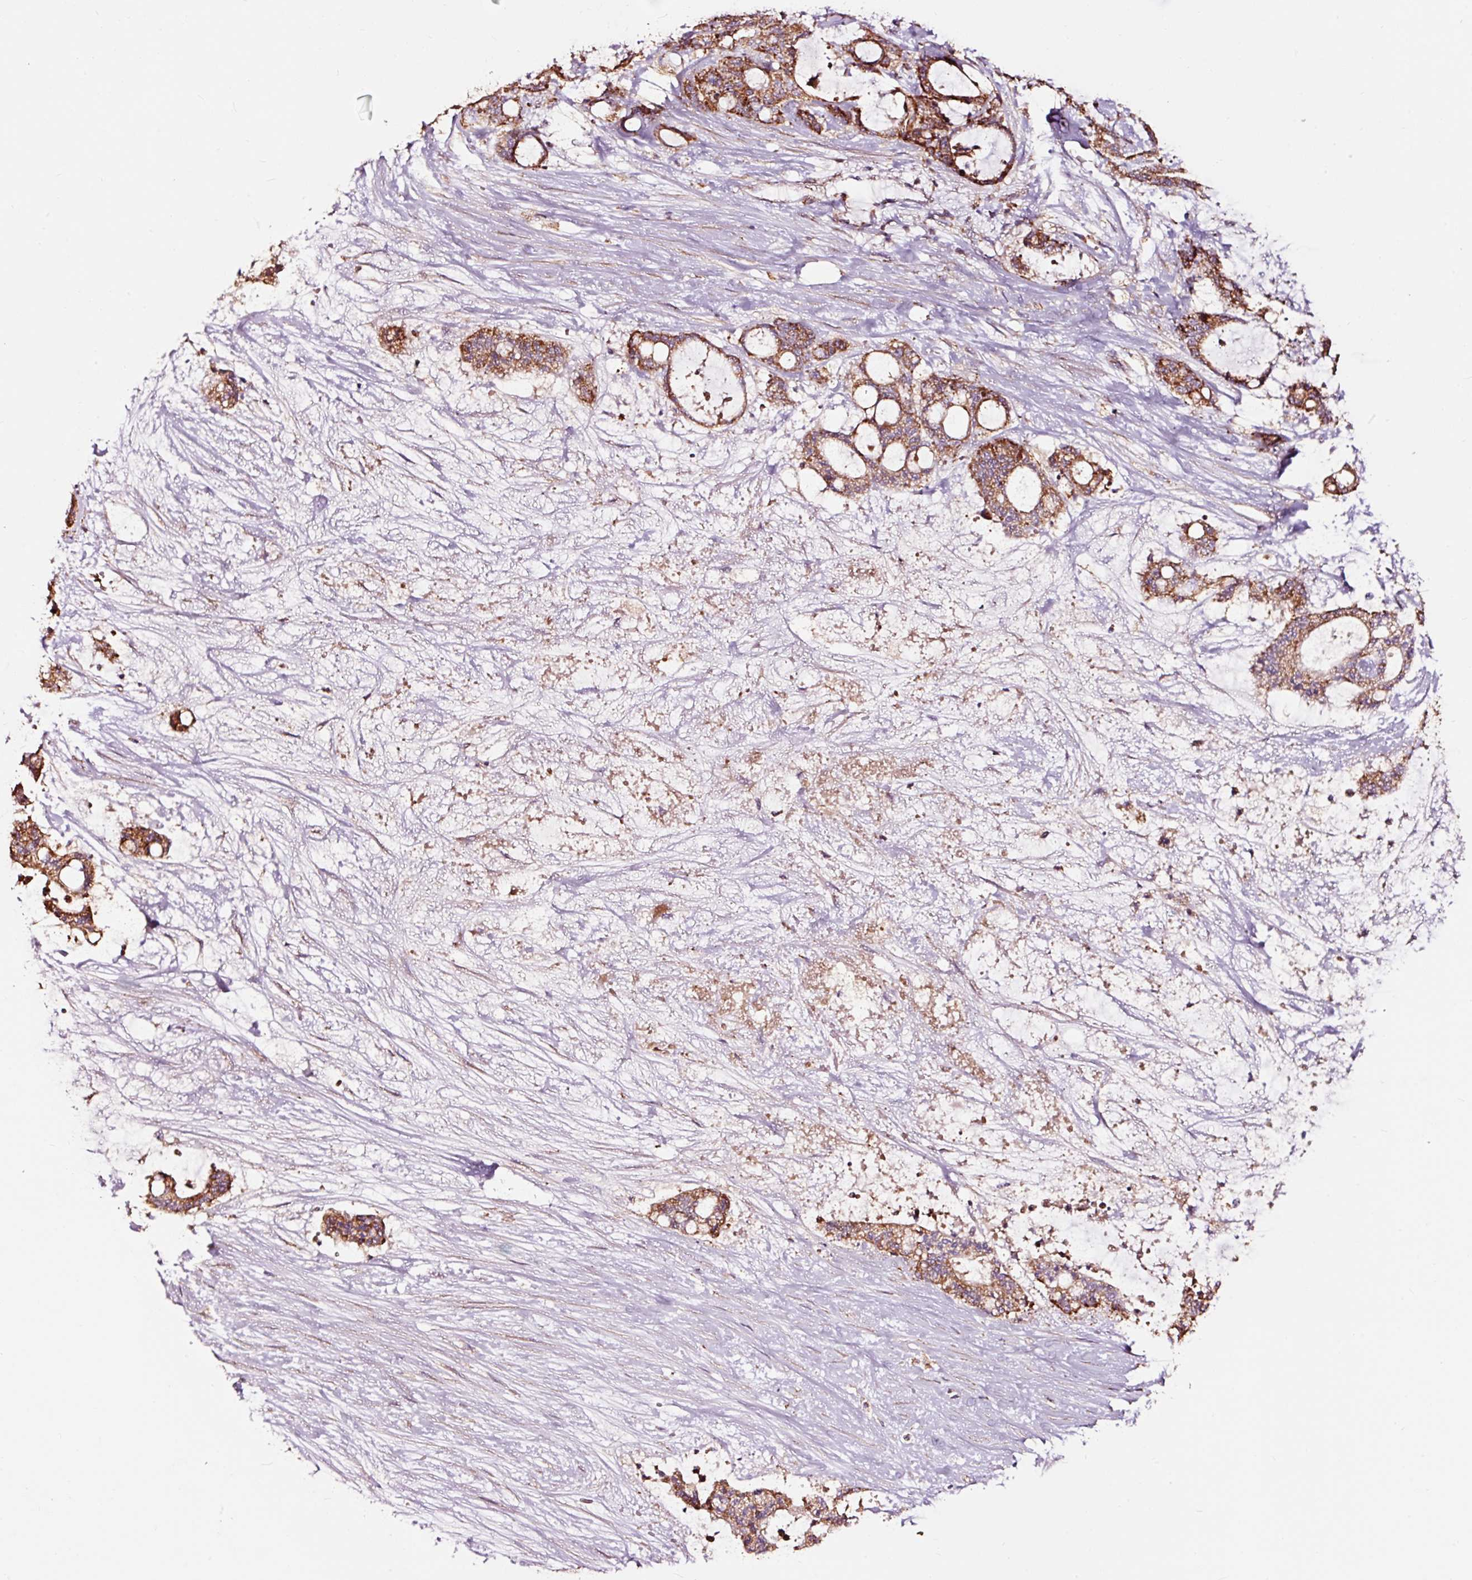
{"staining": {"intensity": "moderate", "quantity": ">75%", "location": "cytoplasmic/membranous"}, "tissue": "liver cancer", "cell_type": "Tumor cells", "image_type": "cancer", "snomed": [{"axis": "morphology", "description": "Normal tissue, NOS"}, {"axis": "morphology", "description": "Cholangiocarcinoma"}, {"axis": "topography", "description": "Liver"}, {"axis": "topography", "description": "Peripheral nerve tissue"}], "caption": "Liver cancer (cholangiocarcinoma) was stained to show a protein in brown. There is medium levels of moderate cytoplasmic/membranous expression in approximately >75% of tumor cells.", "gene": "TPM1", "patient": {"sex": "female", "age": 73}}